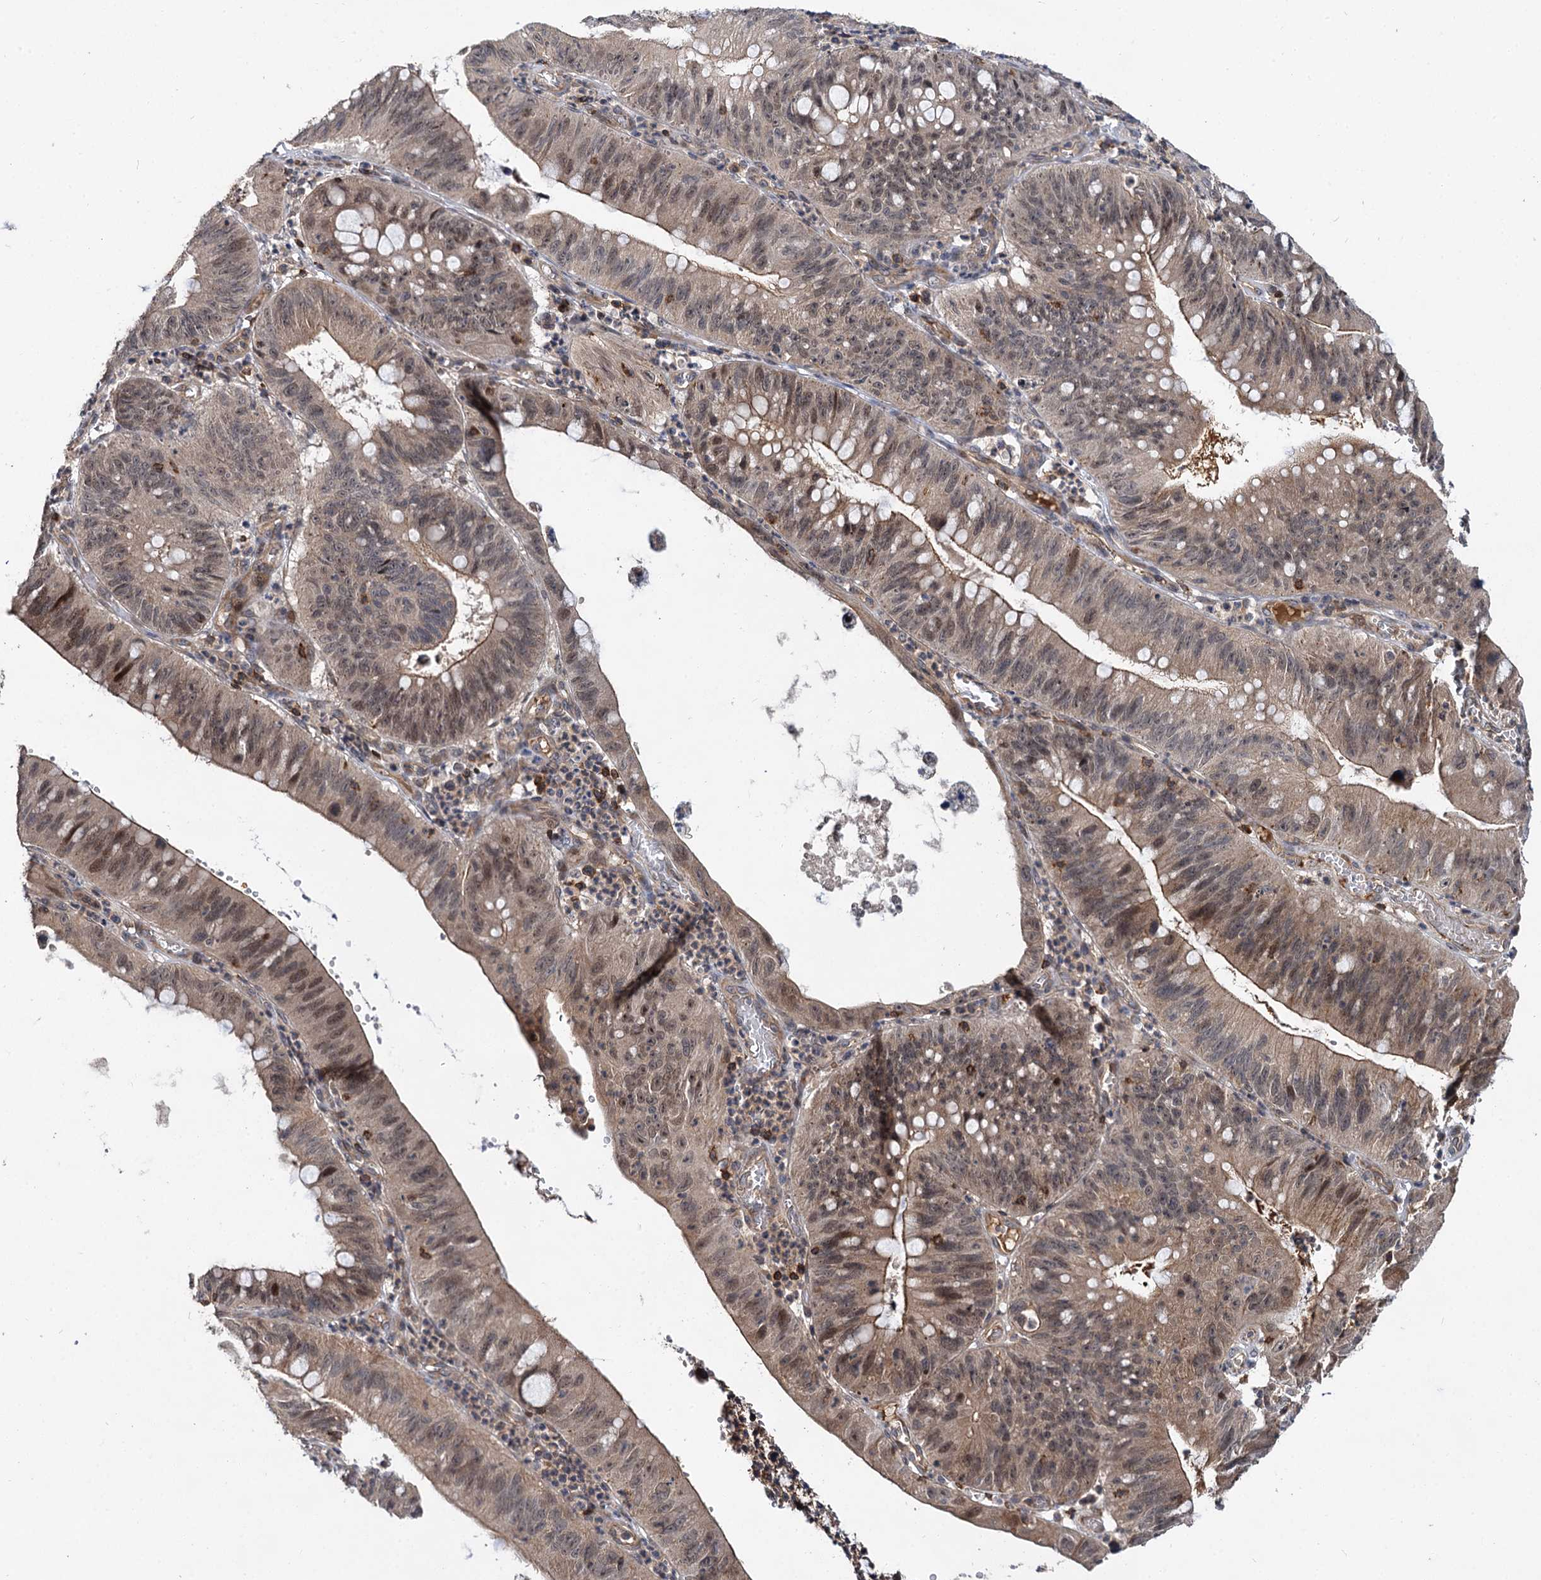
{"staining": {"intensity": "moderate", "quantity": "25%-75%", "location": "cytoplasmic/membranous,nuclear"}, "tissue": "stomach cancer", "cell_type": "Tumor cells", "image_type": "cancer", "snomed": [{"axis": "morphology", "description": "Adenocarcinoma, NOS"}, {"axis": "topography", "description": "Stomach"}], "caption": "Stomach cancer (adenocarcinoma) stained with a protein marker shows moderate staining in tumor cells.", "gene": "ABLIM1", "patient": {"sex": "male", "age": 59}}